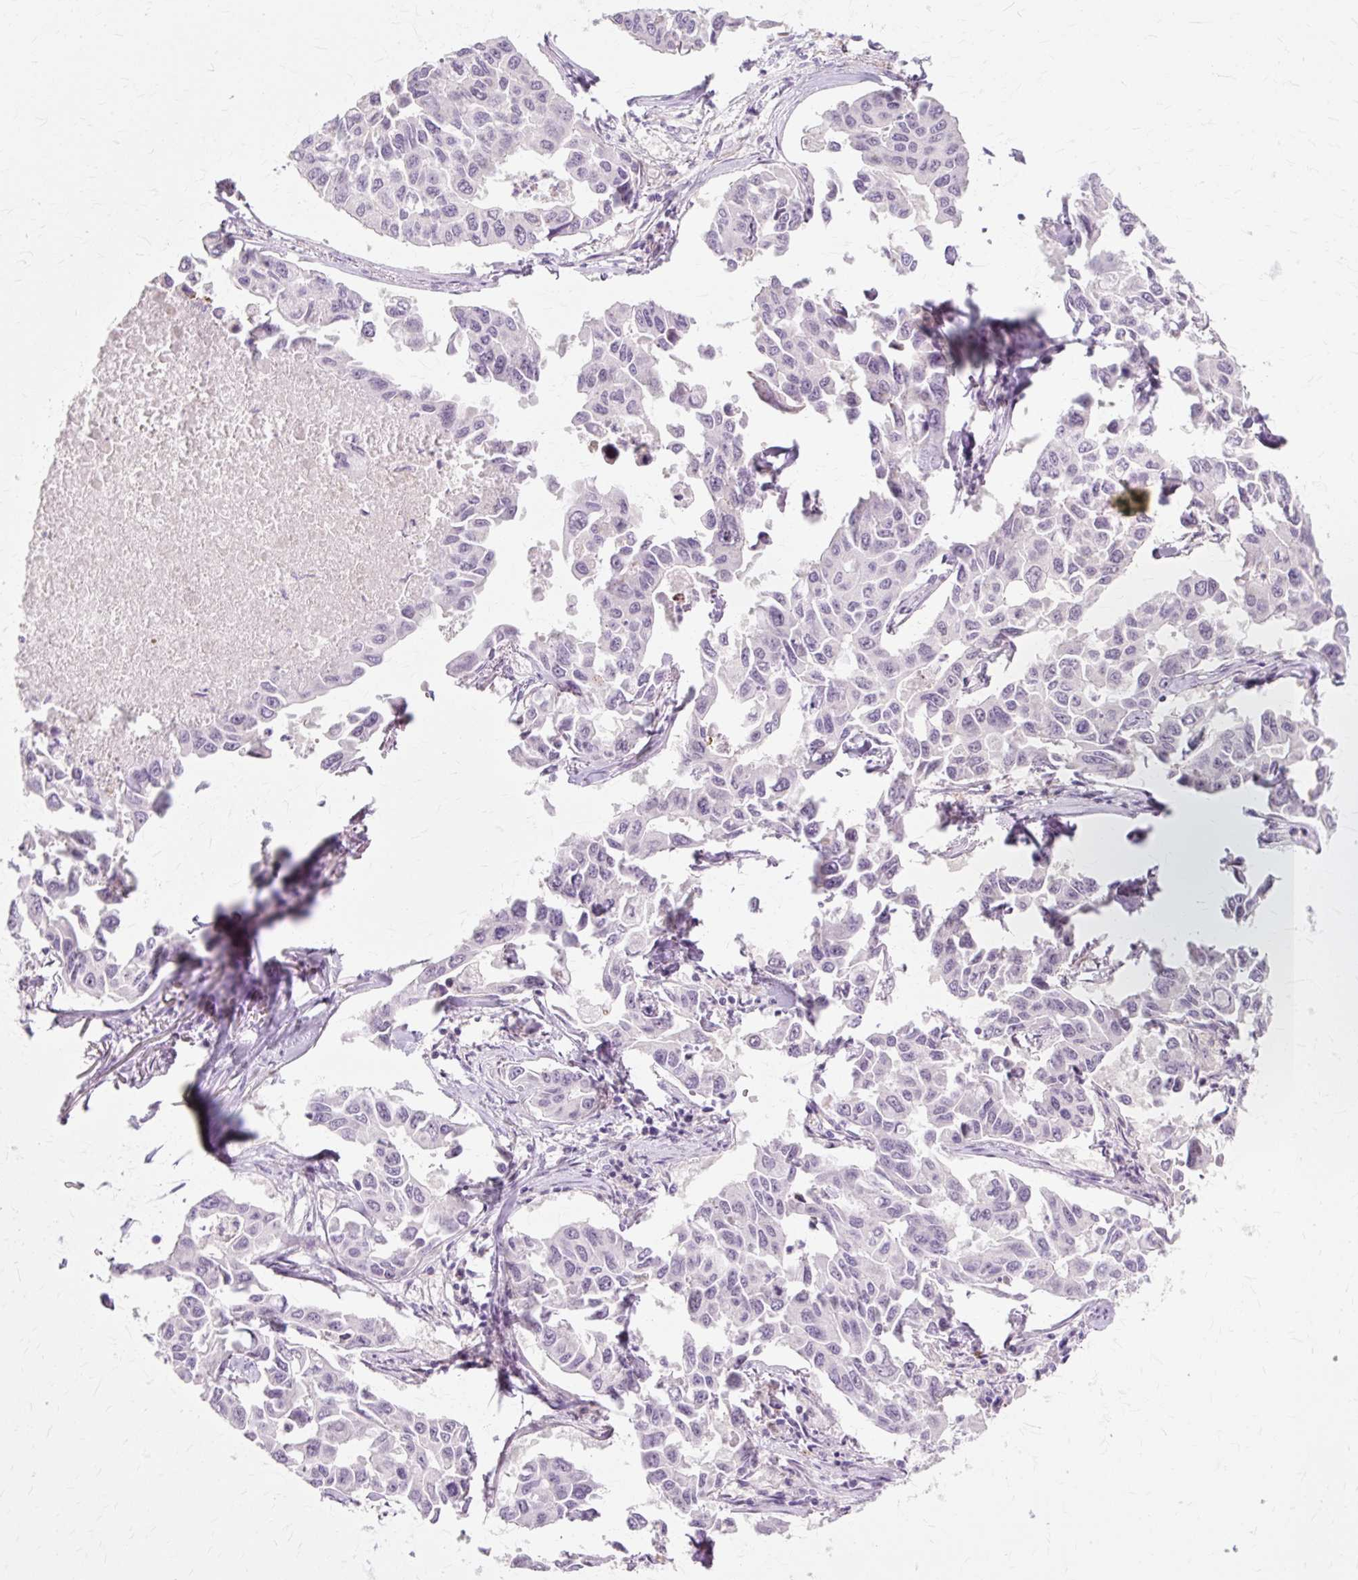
{"staining": {"intensity": "negative", "quantity": "none", "location": "none"}, "tissue": "lung cancer", "cell_type": "Tumor cells", "image_type": "cancer", "snomed": [{"axis": "morphology", "description": "Adenocarcinoma, NOS"}, {"axis": "topography", "description": "Lung"}], "caption": "Human lung cancer stained for a protein using immunohistochemistry (IHC) demonstrates no staining in tumor cells.", "gene": "IRX2", "patient": {"sex": "male", "age": 64}}